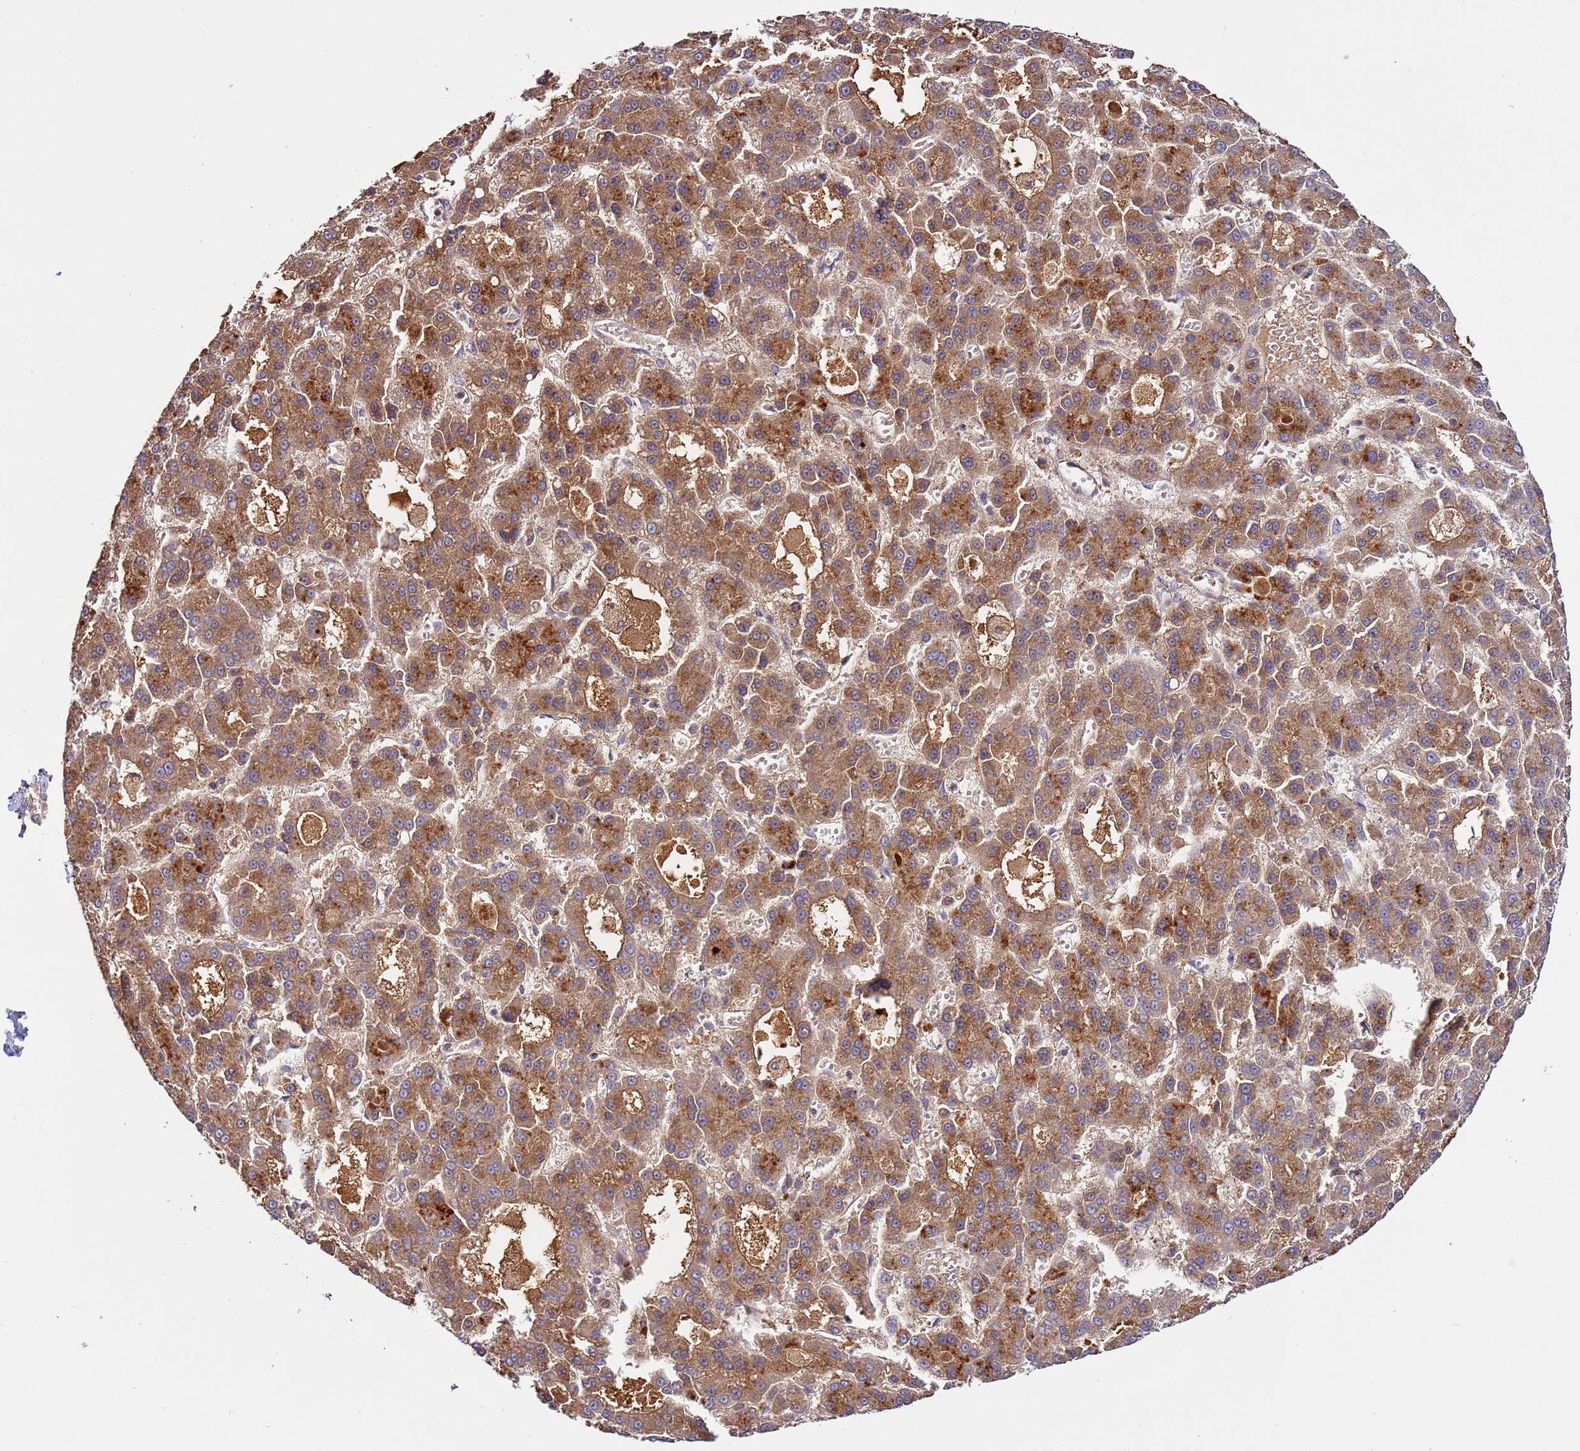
{"staining": {"intensity": "moderate", "quantity": ">75%", "location": "cytoplasmic/membranous"}, "tissue": "liver cancer", "cell_type": "Tumor cells", "image_type": "cancer", "snomed": [{"axis": "morphology", "description": "Carcinoma, Hepatocellular, NOS"}, {"axis": "topography", "description": "Liver"}], "caption": "Immunohistochemistry of liver hepatocellular carcinoma shows medium levels of moderate cytoplasmic/membranous positivity in approximately >75% of tumor cells.", "gene": "ZNF624", "patient": {"sex": "male", "age": 70}}